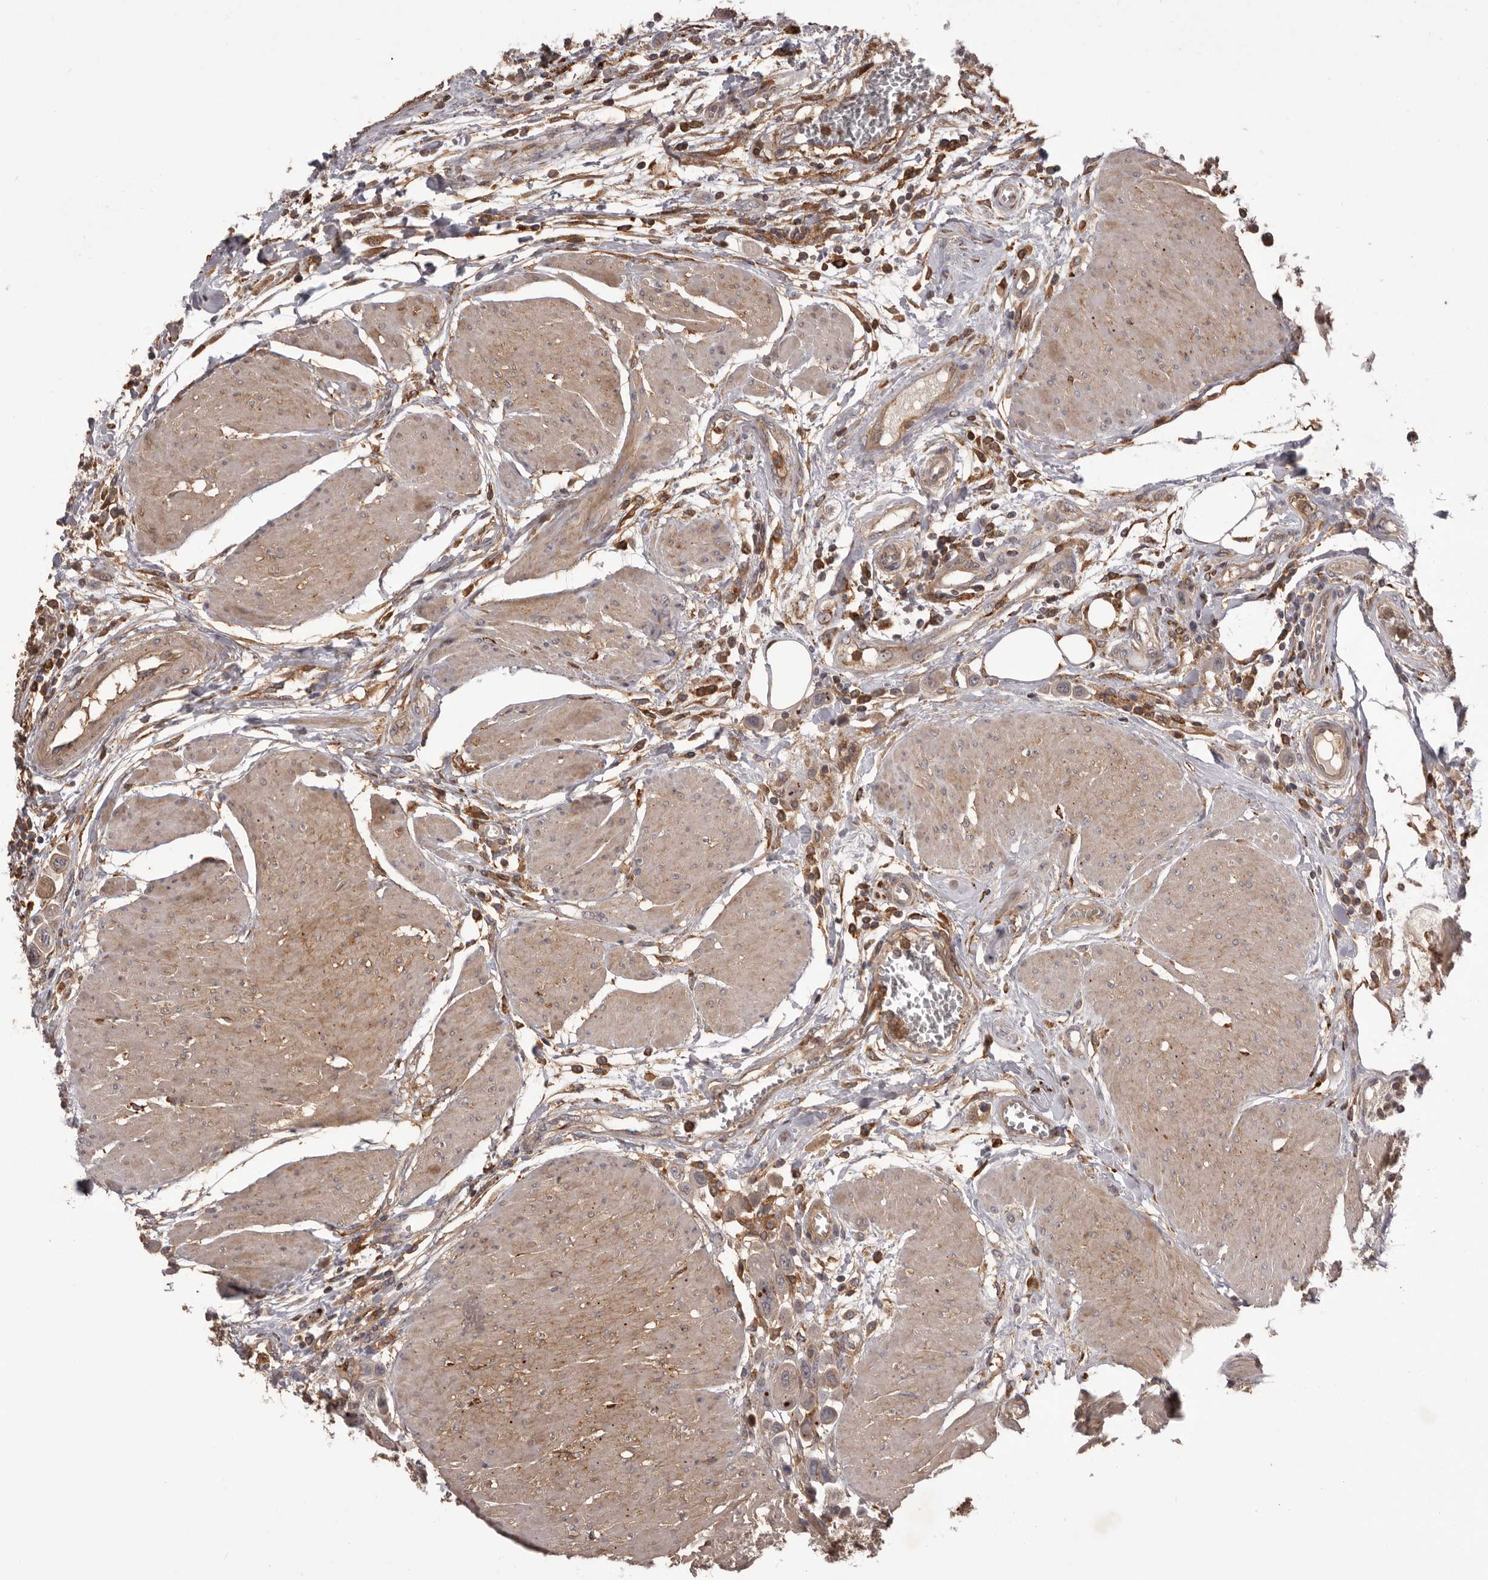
{"staining": {"intensity": "negative", "quantity": "none", "location": "none"}, "tissue": "urothelial cancer", "cell_type": "Tumor cells", "image_type": "cancer", "snomed": [{"axis": "morphology", "description": "Urothelial carcinoma, High grade"}, {"axis": "topography", "description": "Urinary bladder"}], "caption": "IHC of urothelial cancer displays no expression in tumor cells. The staining was performed using DAB to visualize the protein expression in brown, while the nuclei were stained in blue with hematoxylin (Magnification: 20x).", "gene": "GLIPR2", "patient": {"sex": "male", "age": 50}}